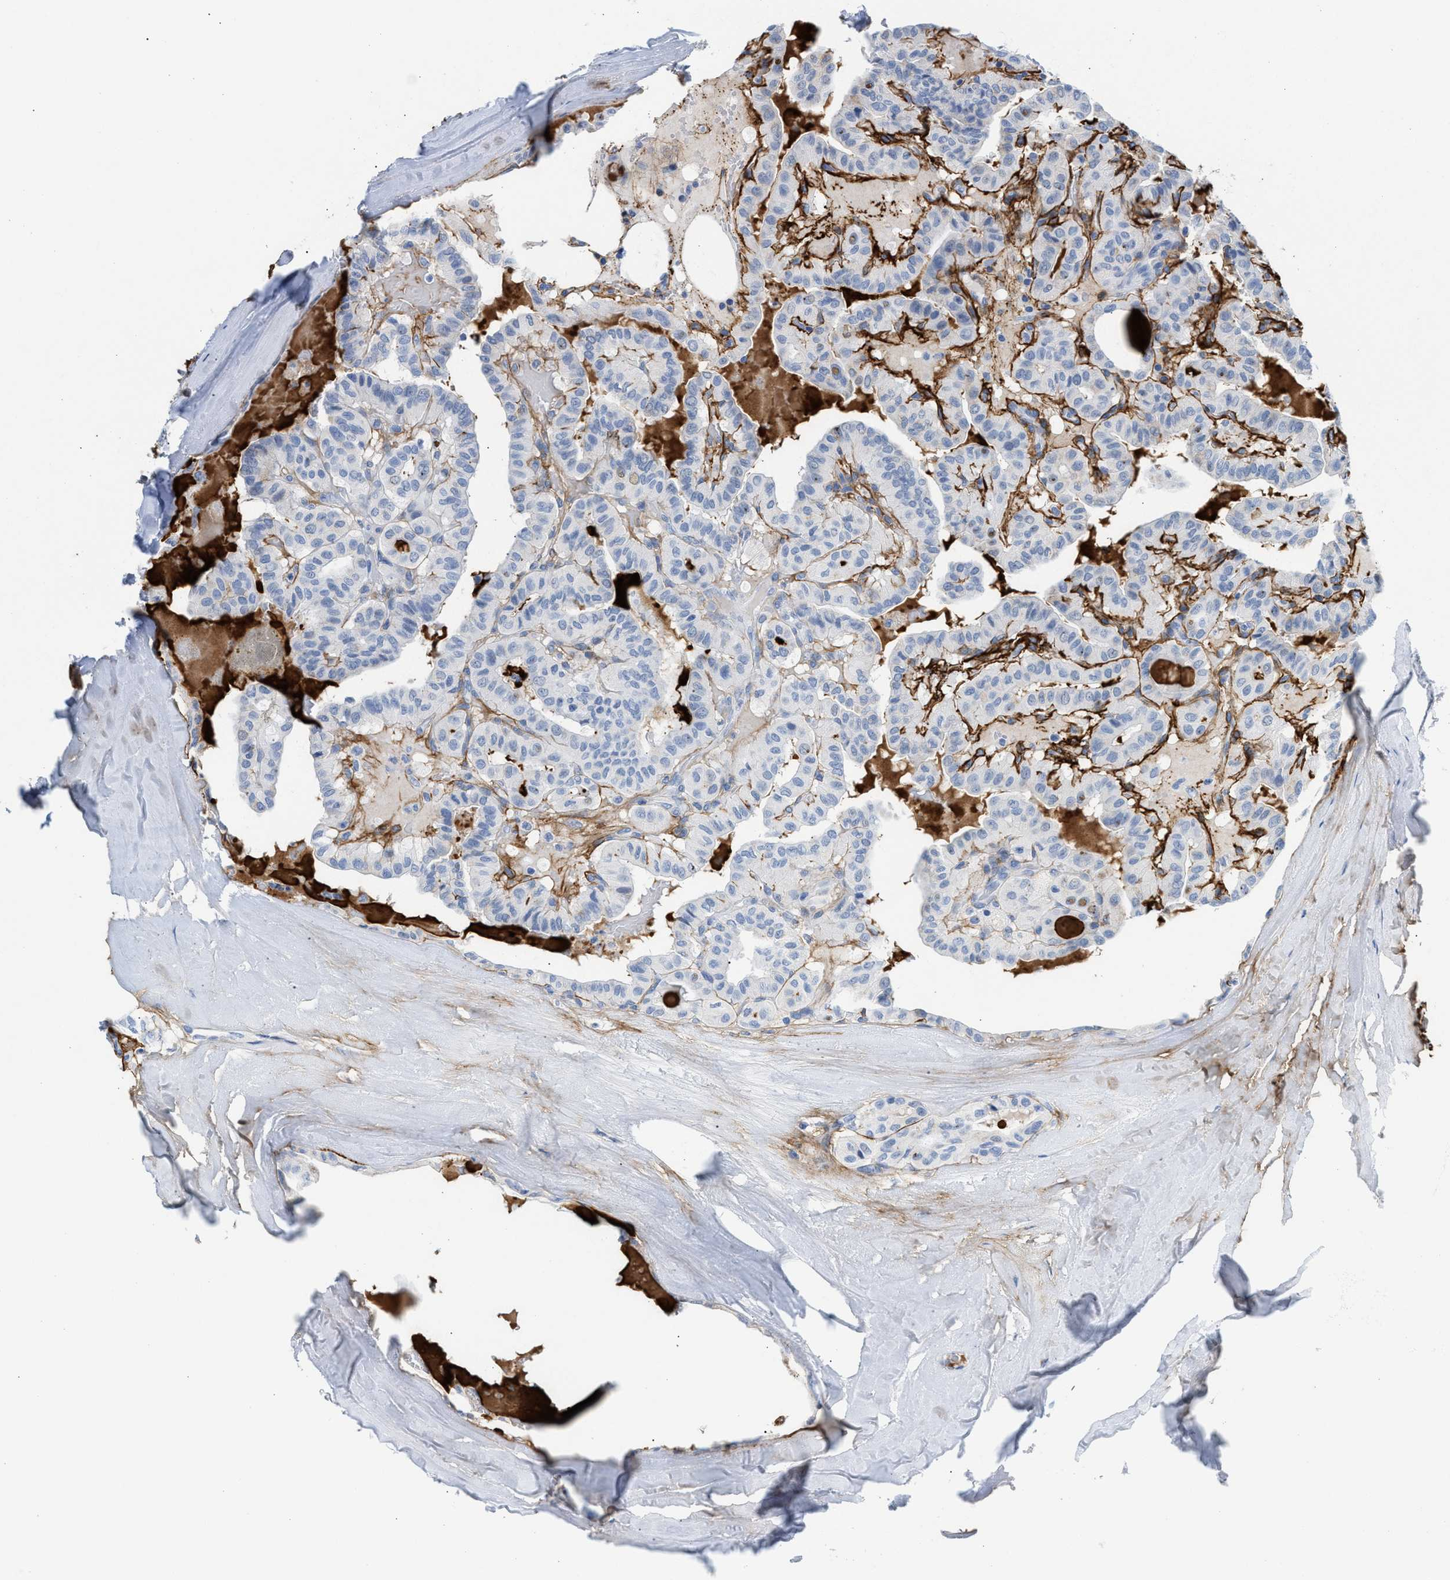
{"staining": {"intensity": "negative", "quantity": "none", "location": "none"}, "tissue": "thyroid cancer", "cell_type": "Tumor cells", "image_type": "cancer", "snomed": [{"axis": "morphology", "description": "Papillary adenocarcinoma, NOS"}, {"axis": "topography", "description": "Thyroid gland"}], "caption": "DAB immunohistochemical staining of human thyroid cancer exhibits no significant expression in tumor cells.", "gene": "TNR", "patient": {"sex": "male", "age": 77}}